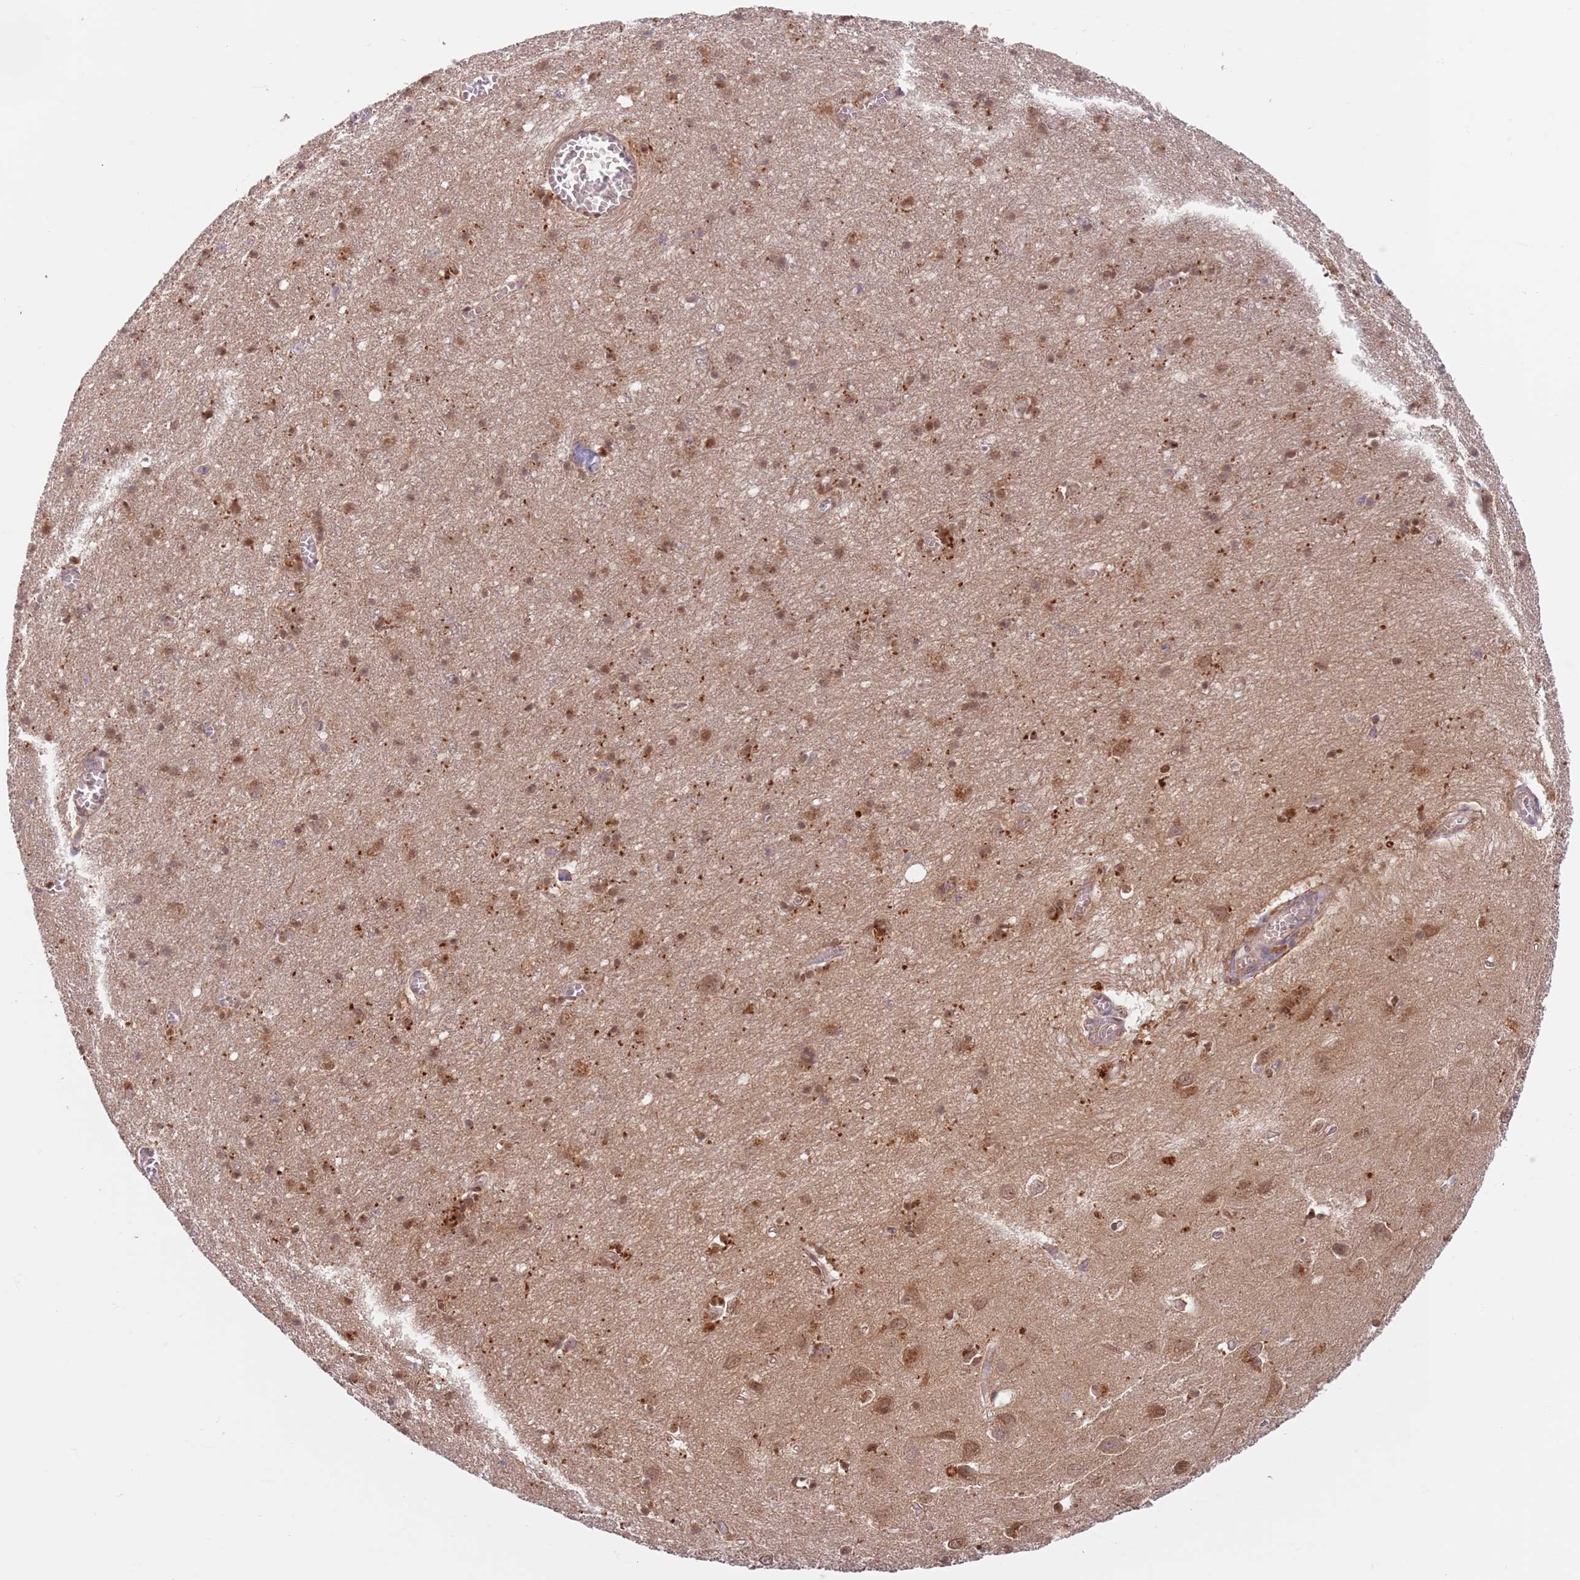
{"staining": {"intensity": "moderate", "quantity": ">75%", "location": "cytoplasmic/membranous"}, "tissue": "cerebral cortex", "cell_type": "Endothelial cells", "image_type": "normal", "snomed": [{"axis": "morphology", "description": "Normal tissue, NOS"}, {"axis": "topography", "description": "Cerebral cortex"}], "caption": "A brown stain shows moderate cytoplasmic/membranous staining of a protein in endothelial cells of normal cerebral cortex.", "gene": "GUK1", "patient": {"sex": "female", "age": 64}}